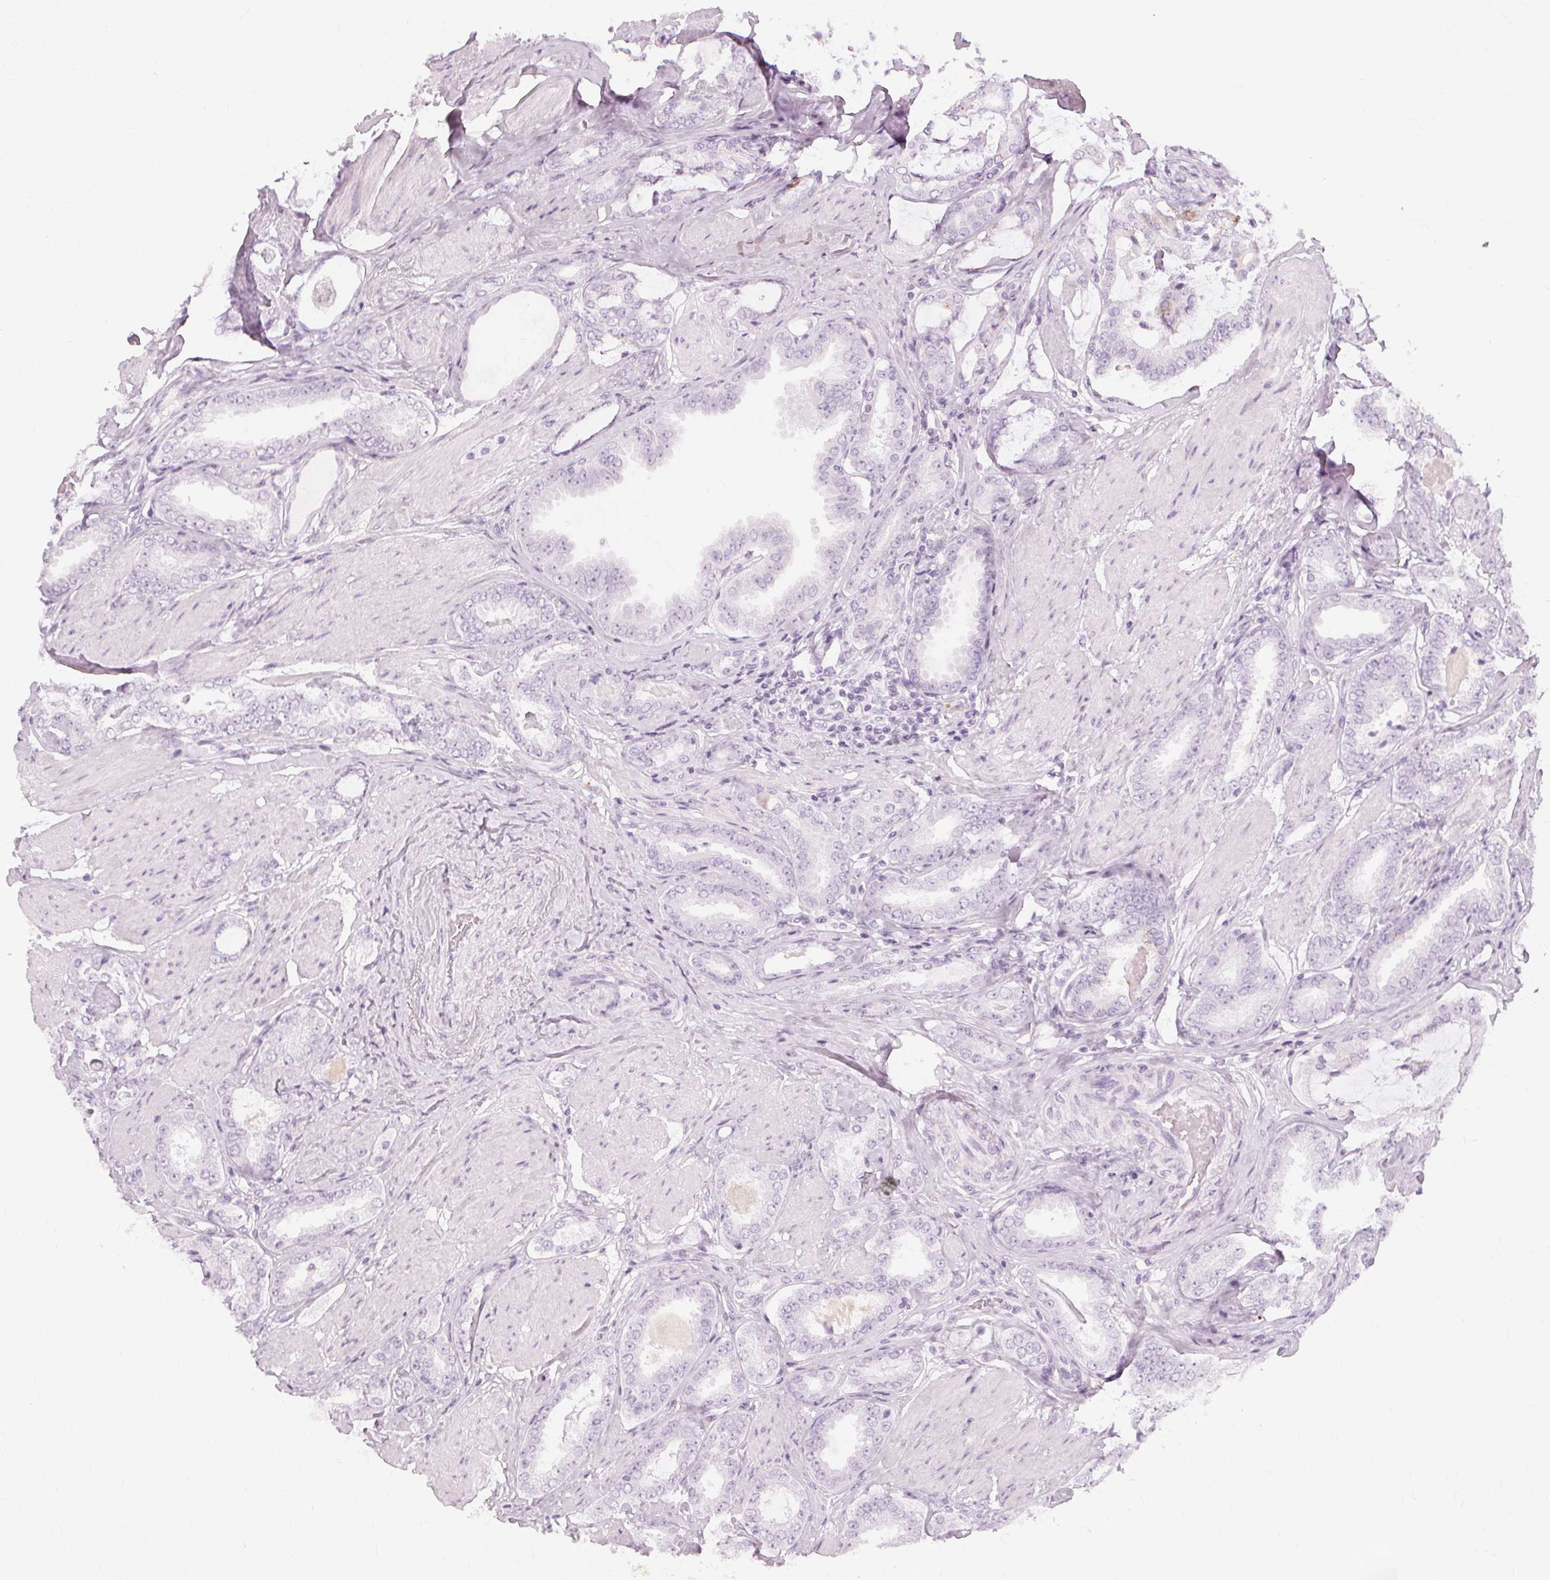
{"staining": {"intensity": "negative", "quantity": "none", "location": "none"}, "tissue": "prostate cancer", "cell_type": "Tumor cells", "image_type": "cancer", "snomed": [{"axis": "morphology", "description": "Adenocarcinoma, High grade"}, {"axis": "topography", "description": "Prostate"}], "caption": "Prostate cancer (adenocarcinoma (high-grade)) was stained to show a protein in brown. There is no significant staining in tumor cells.", "gene": "TFF1", "patient": {"sex": "male", "age": 63}}